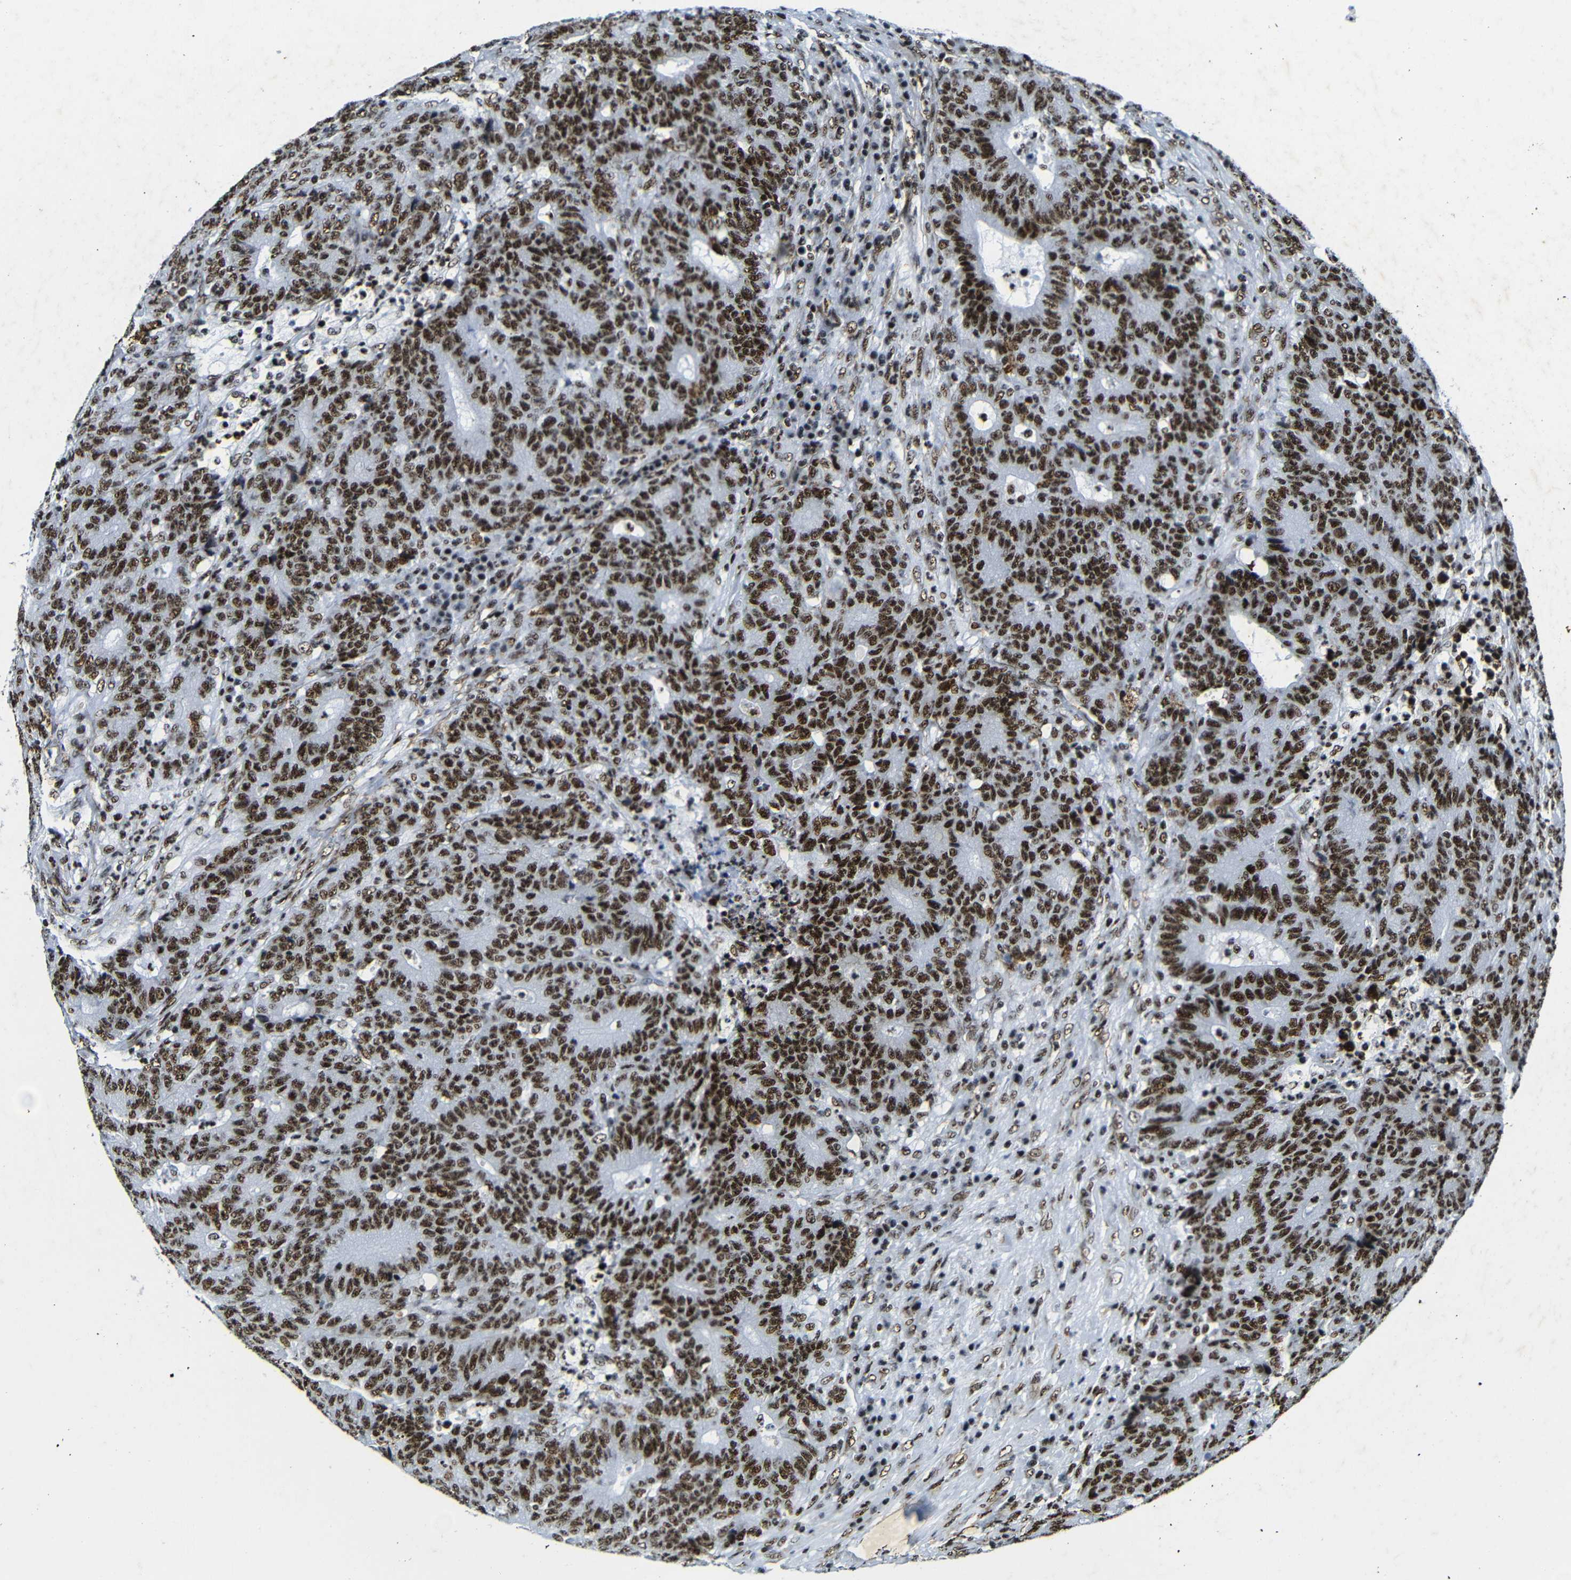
{"staining": {"intensity": "strong", "quantity": ">75%", "location": "nuclear"}, "tissue": "colorectal cancer", "cell_type": "Tumor cells", "image_type": "cancer", "snomed": [{"axis": "morphology", "description": "Normal tissue, NOS"}, {"axis": "morphology", "description": "Adenocarcinoma, NOS"}, {"axis": "topography", "description": "Colon"}], "caption": "Adenocarcinoma (colorectal) stained with DAB (3,3'-diaminobenzidine) immunohistochemistry (IHC) exhibits high levels of strong nuclear positivity in about >75% of tumor cells. (DAB IHC with brightfield microscopy, high magnification).", "gene": "SRSF1", "patient": {"sex": "female", "age": 75}}